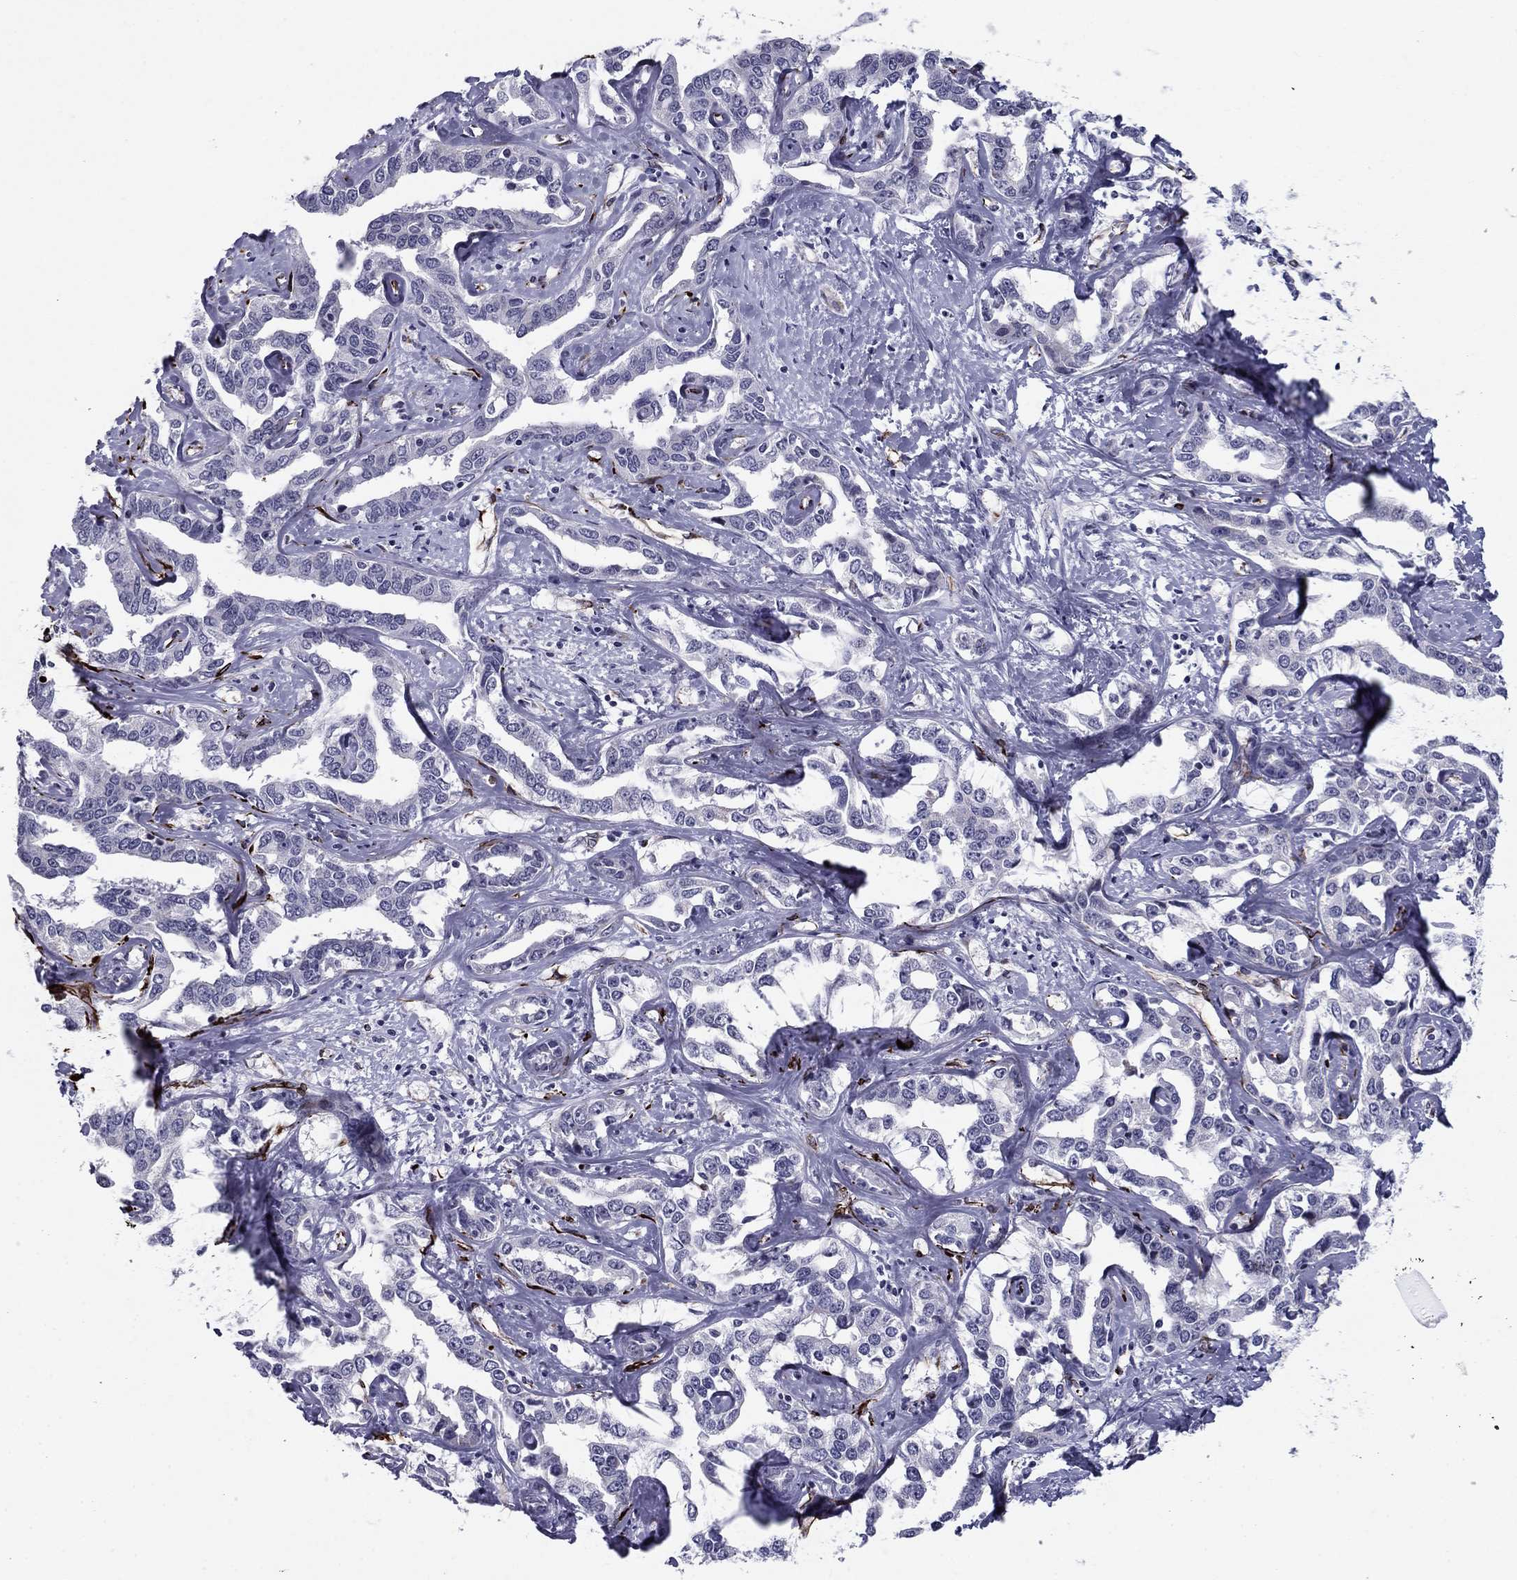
{"staining": {"intensity": "negative", "quantity": "none", "location": "none"}, "tissue": "liver cancer", "cell_type": "Tumor cells", "image_type": "cancer", "snomed": [{"axis": "morphology", "description": "Cholangiocarcinoma"}, {"axis": "topography", "description": "Liver"}], "caption": "Immunohistochemistry (IHC) of human cholangiocarcinoma (liver) exhibits no positivity in tumor cells. The staining was performed using DAB to visualize the protein expression in brown, while the nuclei were stained in blue with hematoxylin (Magnification: 20x).", "gene": "ANKS4B", "patient": {"sex": "male", "age": 59}}